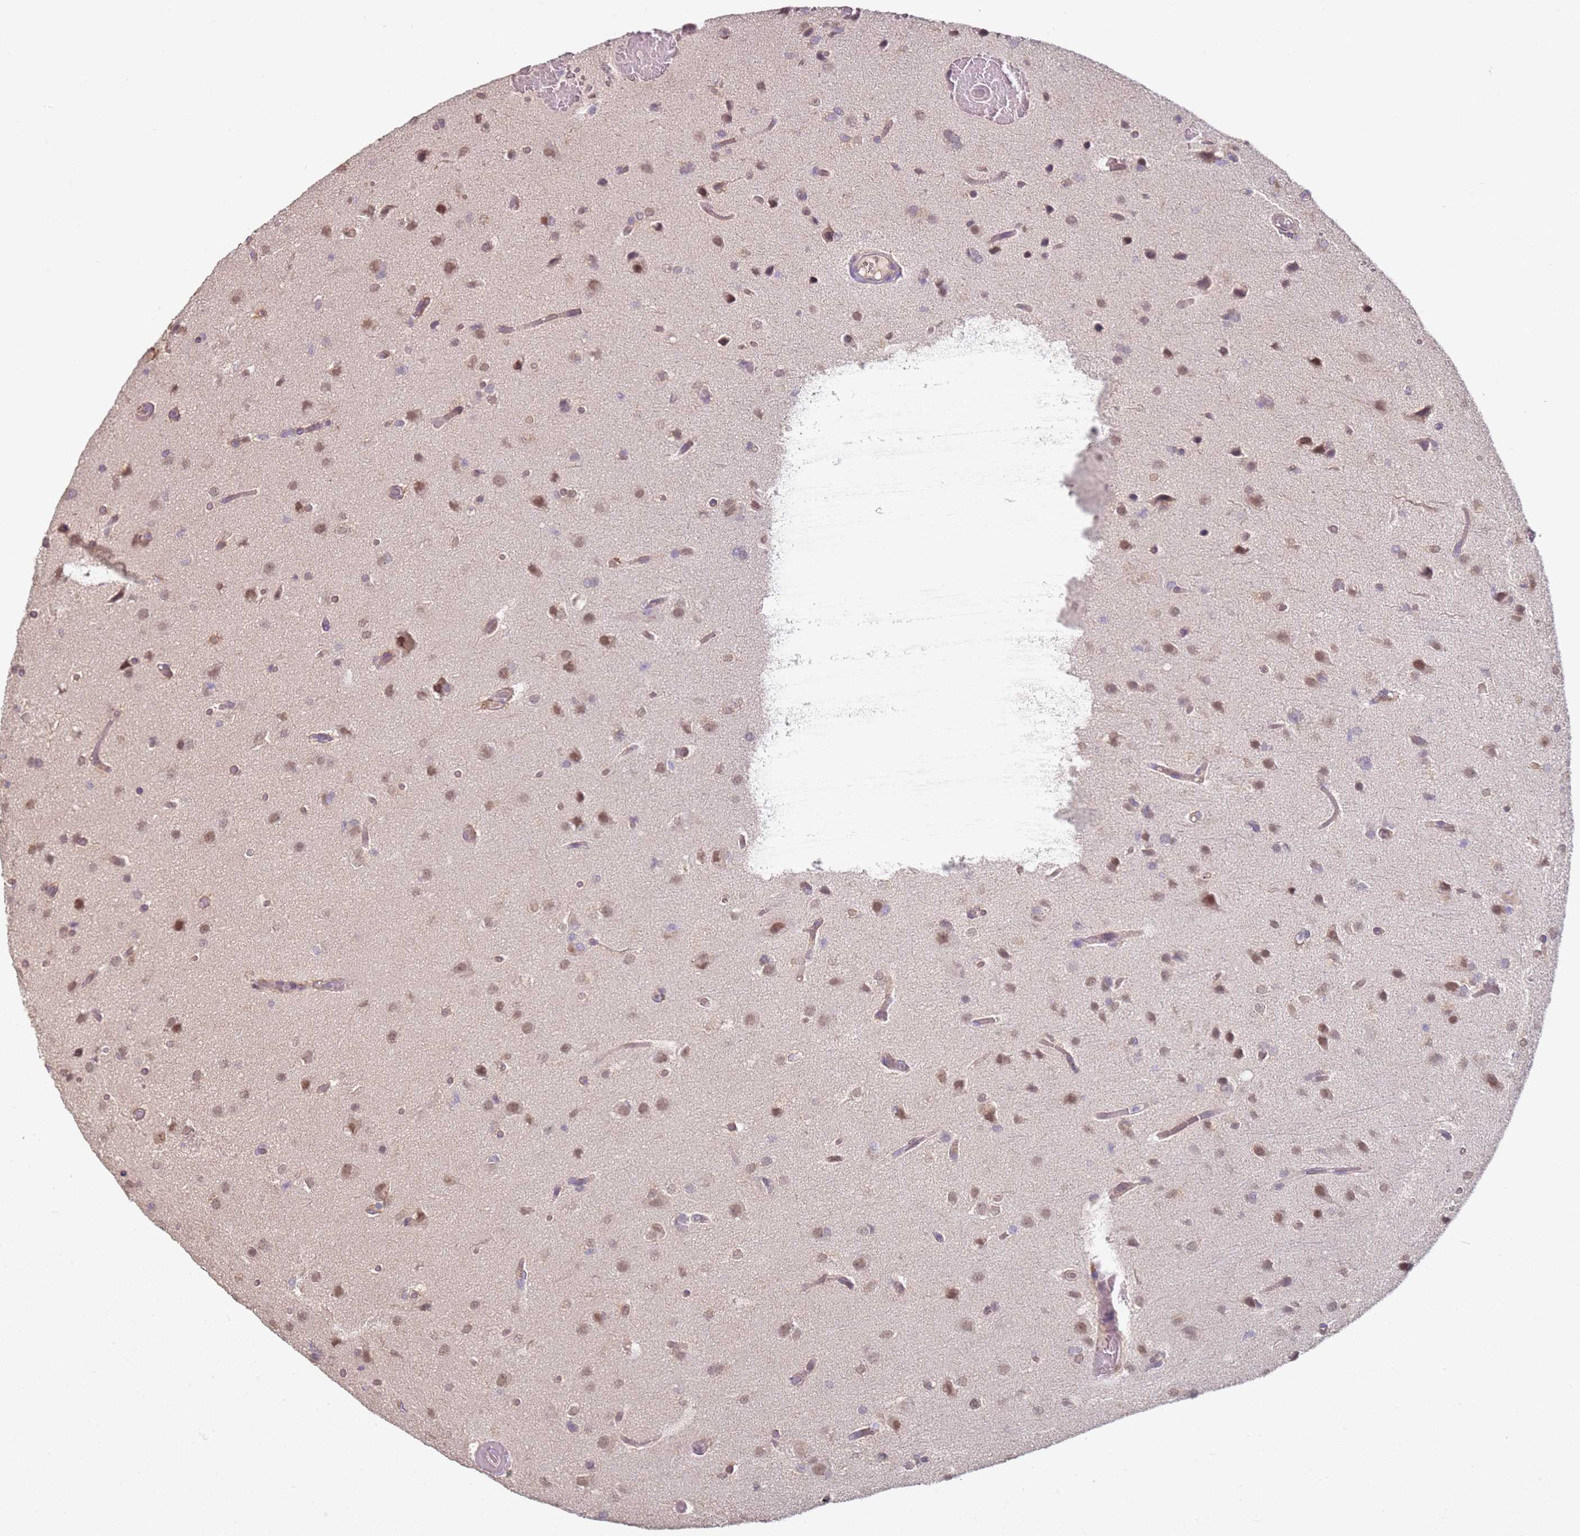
{"staining": {"intensity": "moderate", "quantity": "25%-75%", "location": "nuclear"}, "tissue": "glioma", "cell_type": "Tumor cells", "image_type": "cancer", "snomed": [{"axis": "morphology", "description": "Glioma, malignant, High grade"}, {"axis": "topography", "description": "Brain"}], "caption": "Glioma stained for a protein reveals moderate nuclear positivity in tumor cells. (DAB (3,3'-diaminobenzidine) = brown stain, brightfield microscopy at high magnification).", "gene": "WDR93", "patient": {"sex": "female", "age": 50}}